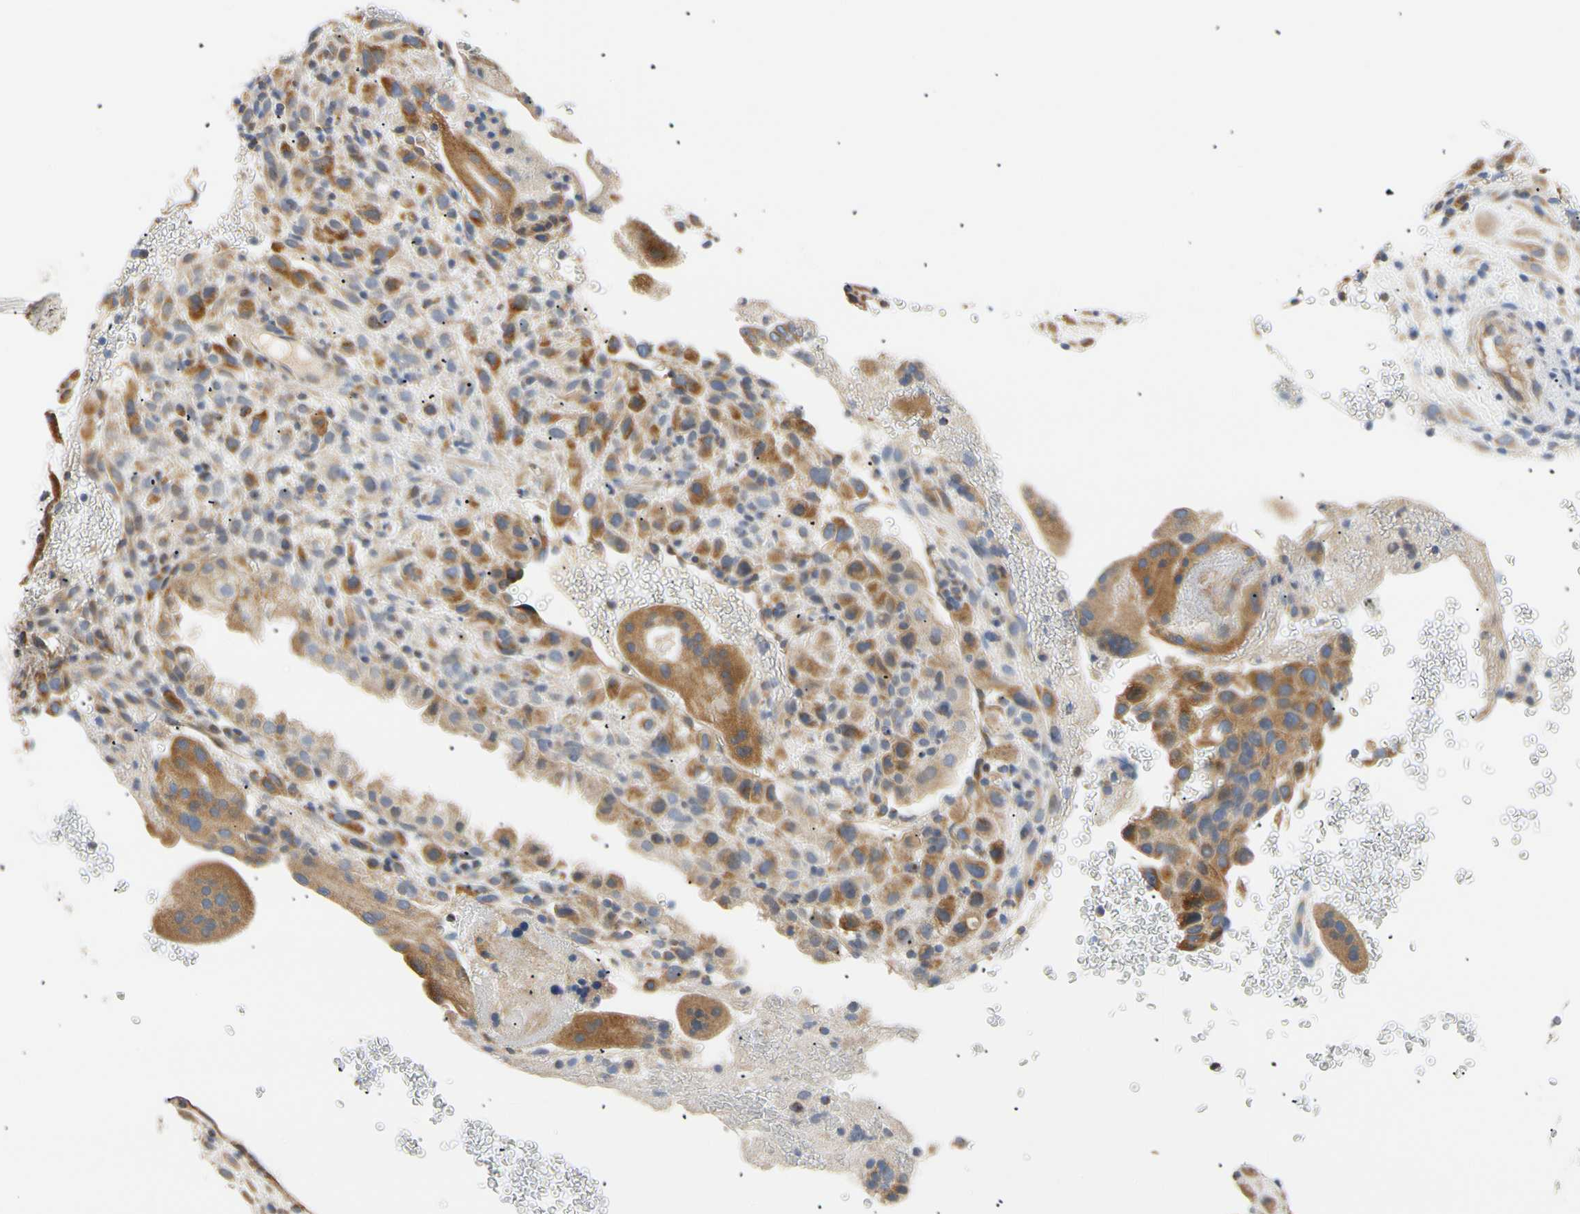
{"staining": {"intensity": "moderate", "quantity": ">75%", "location": "cytoplasmic/membranous"}, "tissue": "placenta", "cell_type": "Decidual cells", "image_type": "normal", "snomed": [{"axis": "morphology", "description": "Normal tissue, NOS"}, {"axis": "topography", "description": "Placenta"}], "caption": "DAB (3,3'-diaminobenzidine) immunohistochemical staining of benign placenta shows moderate cytoplasmic/membranous protein expression in approximately >75% of decidual cells.", "gene": "PLGRKT", "patient": {"sex": "female", "age": 19}}